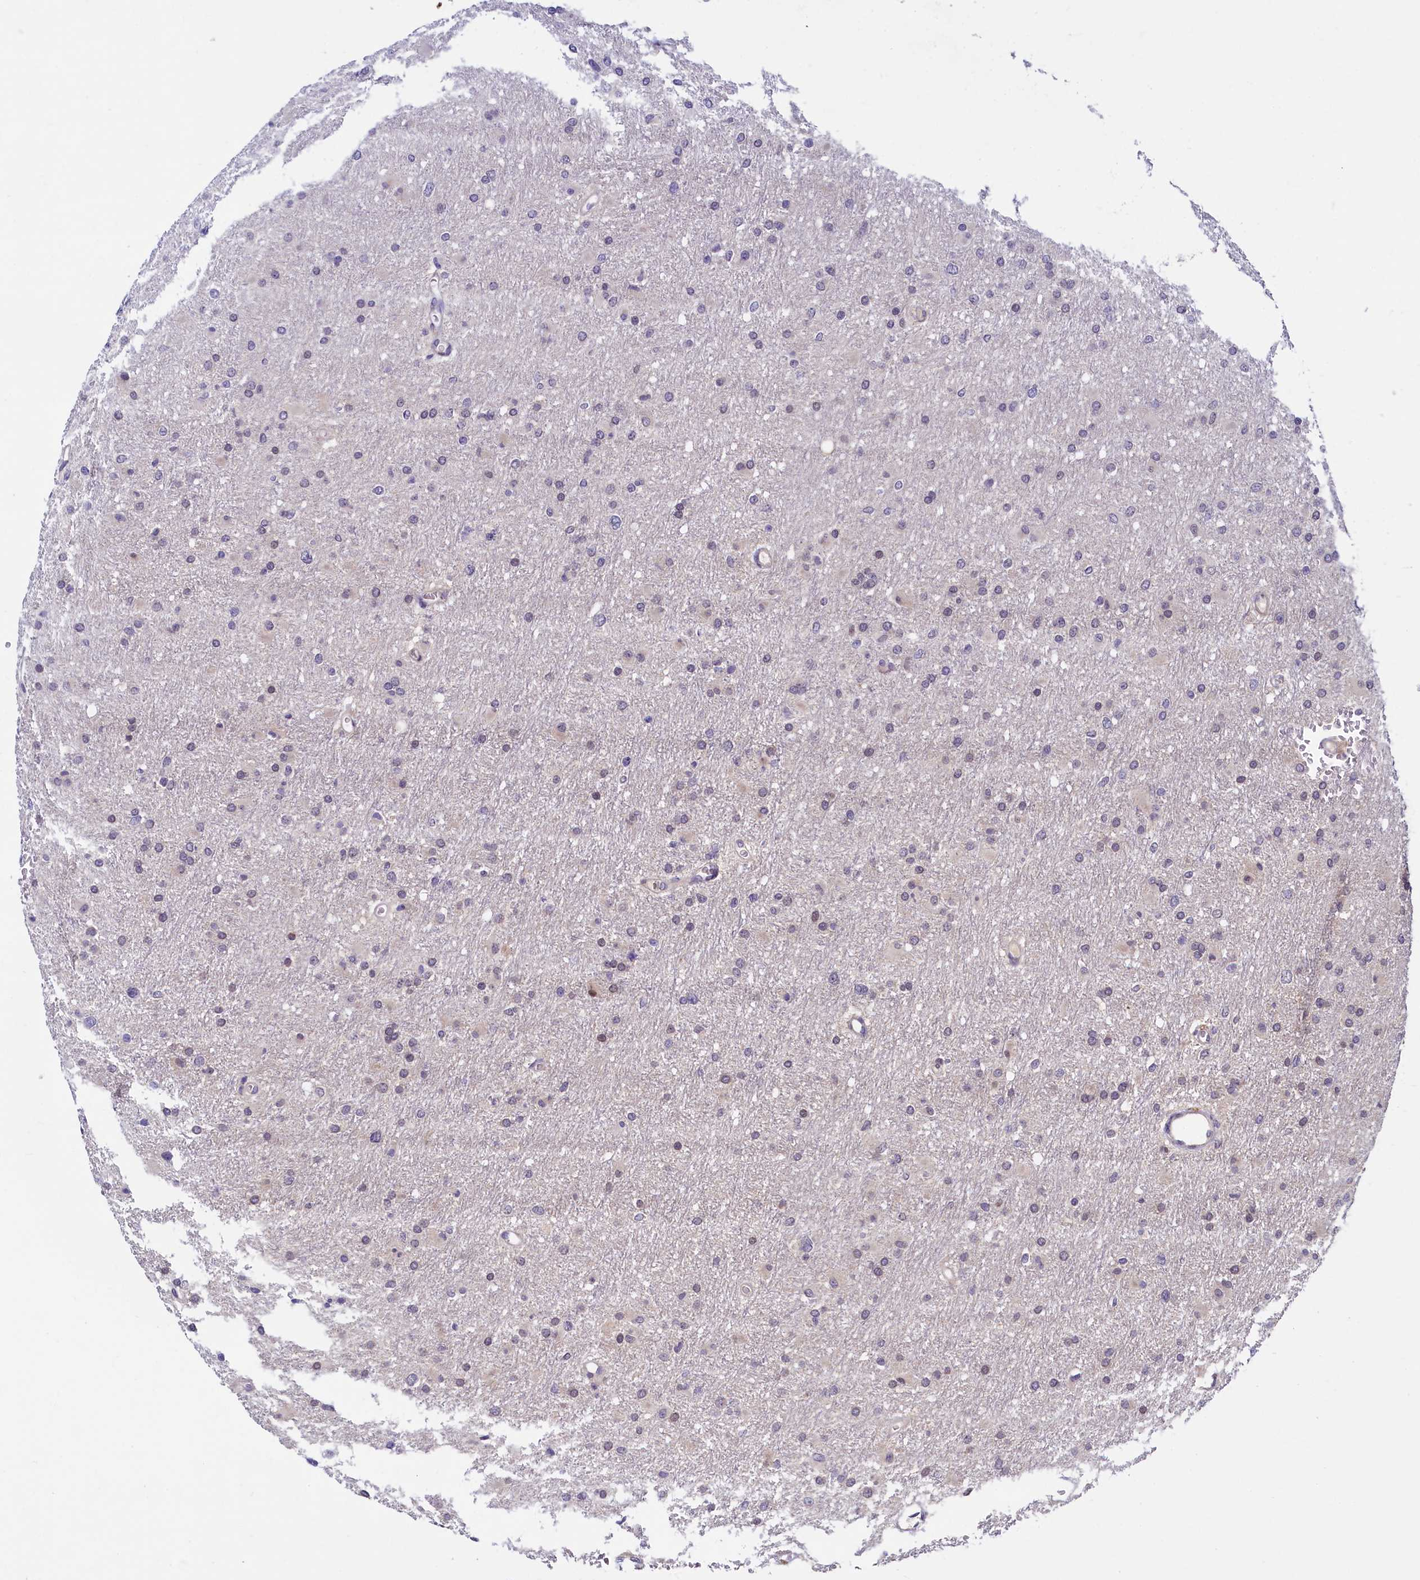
{"staining": {"intensity": "negative", "quantity": "none", "location": "none"}, "tissue": "glioma", "cell_type": "Tumor cells", "image_type": "cancer", "snomed": [{"axis": "morphology", "description": "Glioma, malignant, High grade"}, {"axis": "topography", "description": "Cerebral cortex"}], "caption": "DAB (3,3'-diaminobenzidine) immunohistochemical staining of human high-grade glioma (malignant) shows no significant expression in tumor cells.", "gene": "SLC16A14", "patient": {"sex": "female", "age": 36}}